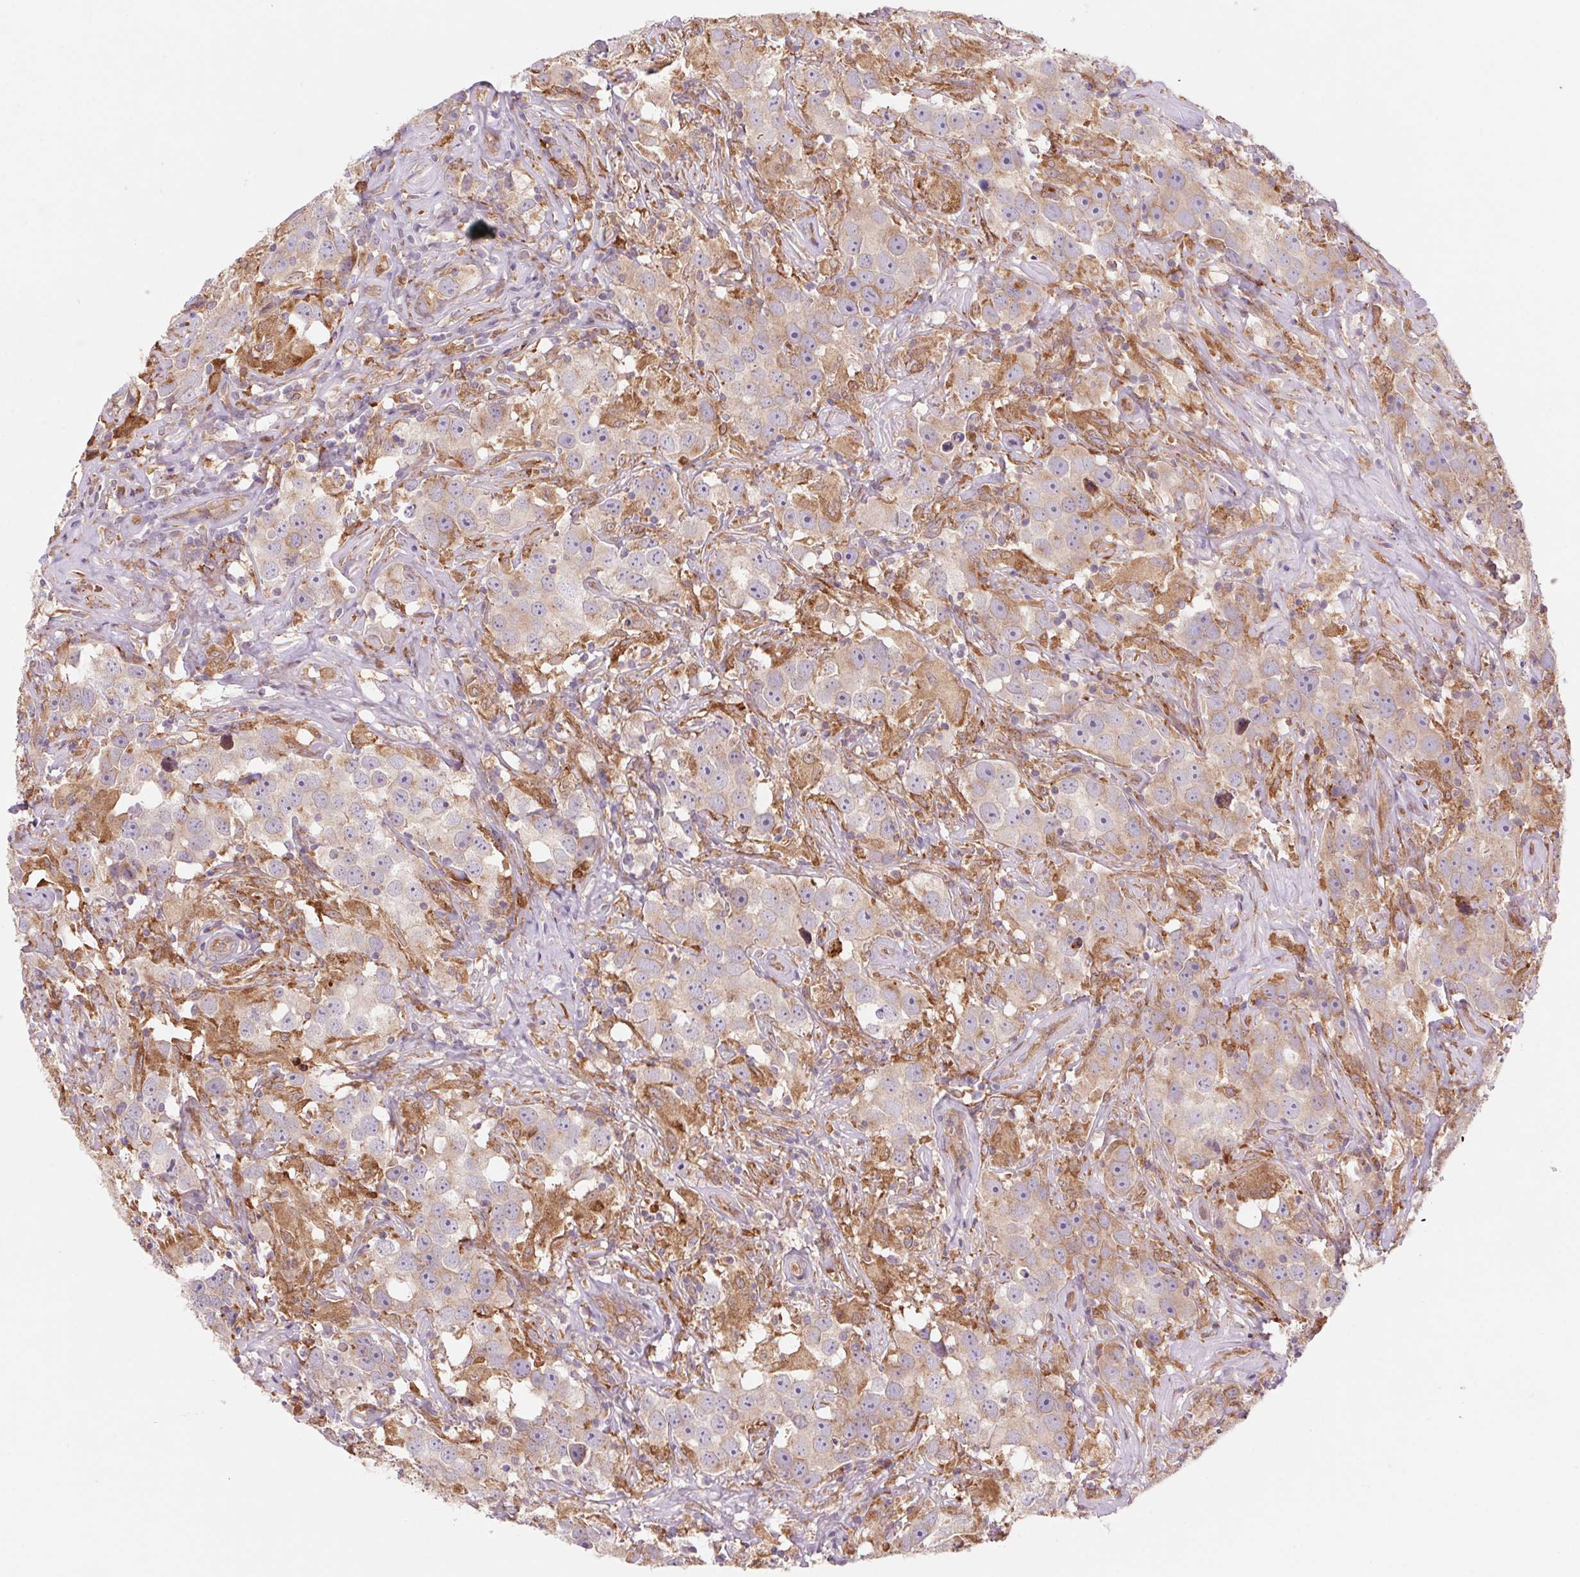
{"staining": {"intensity": "weak", "quantity": "25%-75%", "location": "cytoplasmic/membranous"}, "tissue": "testis cancer", "cell_type": "Tumor cells", "image_type": "cancer", "snomed": [{"axis": "morphology", "description": "Seminoma, NOS"}, {"axis": "topography", "description": "Testis"}], "caption": "Tumor cells reveal low levels of weak cytoplasmic/membranous expression in approximately 25%-75% of cells in testis seminoma.", "gene": "KLHL20", "patient": {"sex": "male", "age": 49}}